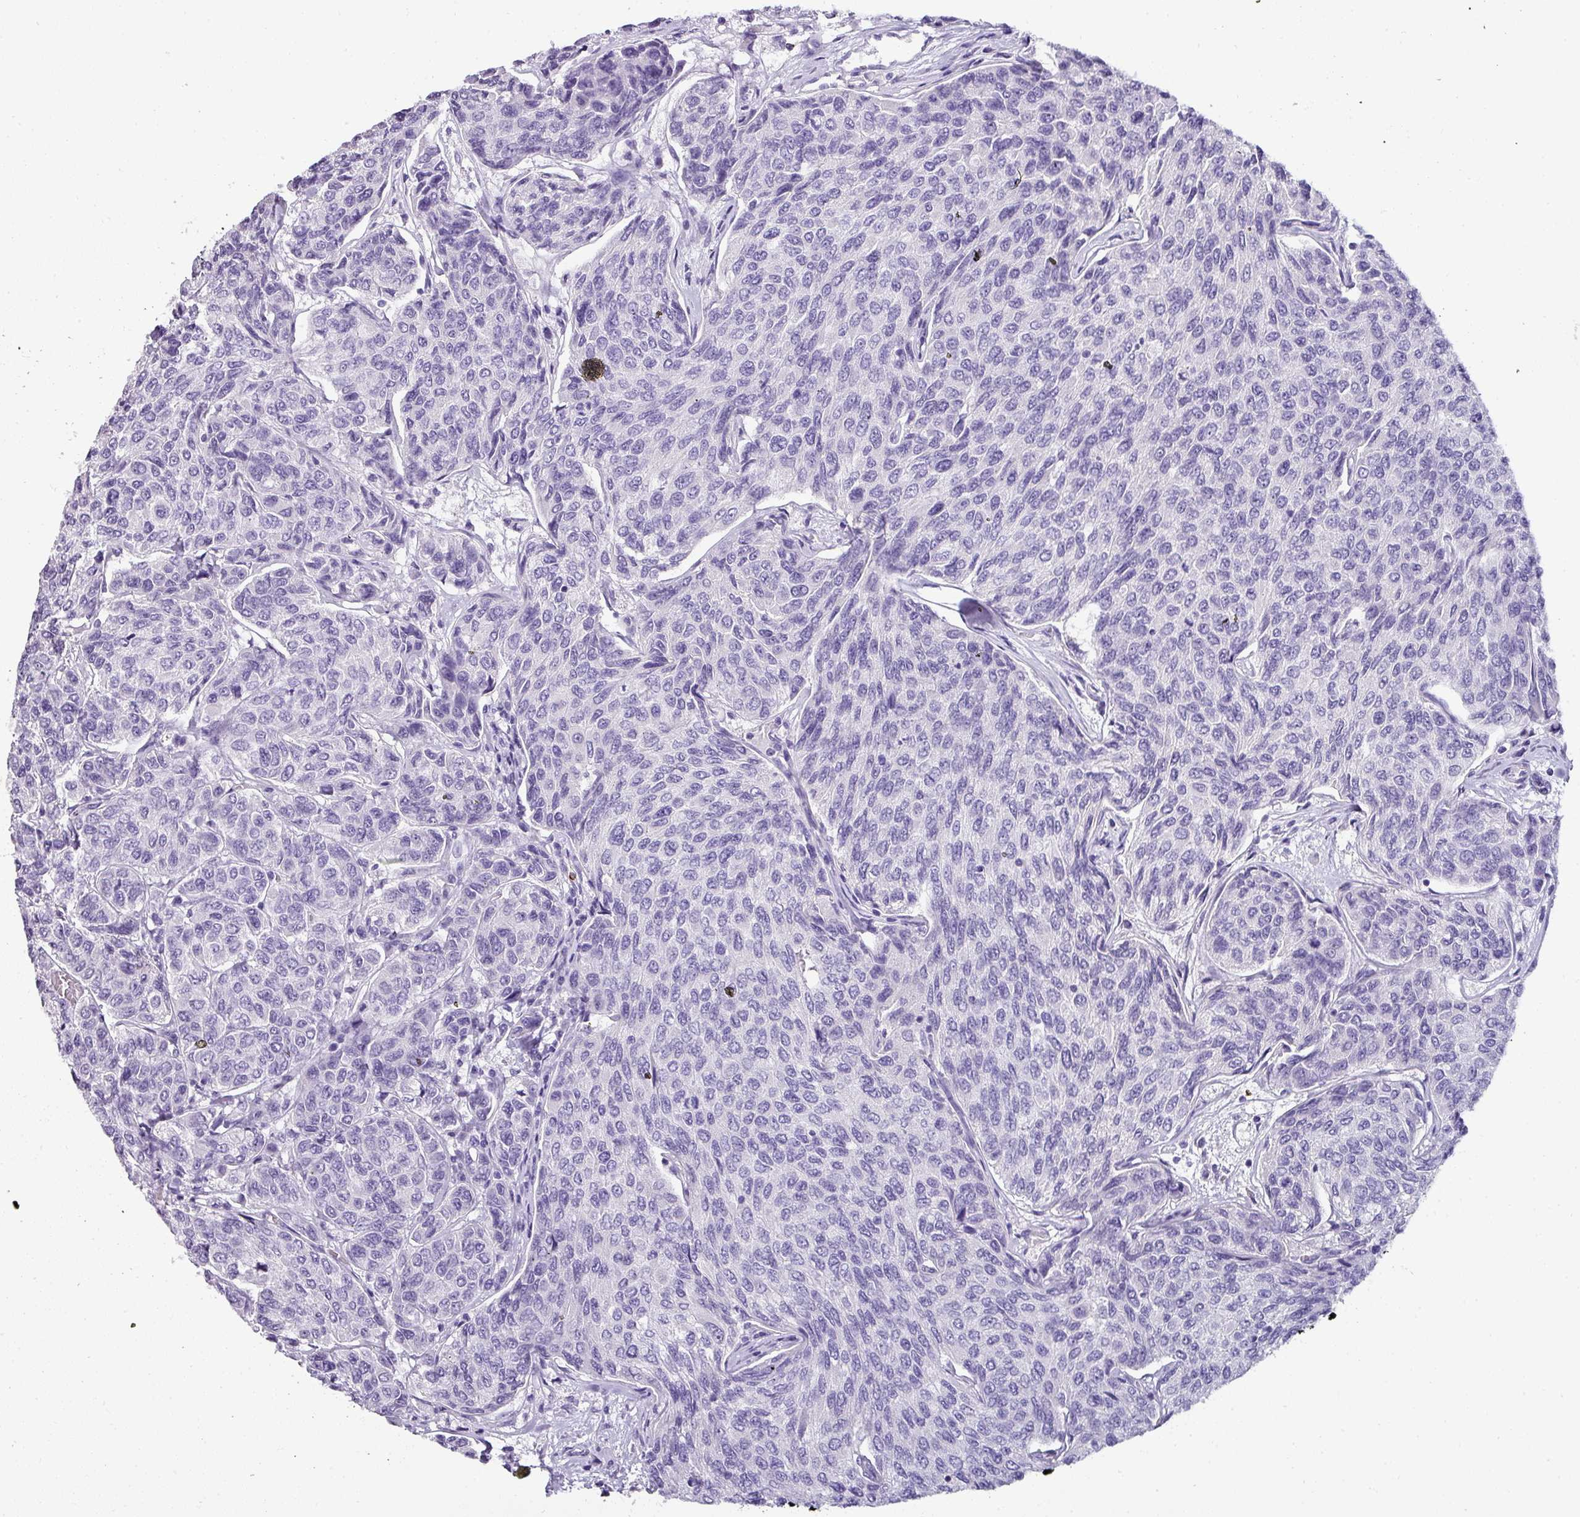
{"staining": {"intensity": "negative", "quantity": "none", "location": "none"}, "tissue": "breast cancer", "cell_type": "Tumor cells", "image_type": "cancer", "snomed": [{"axis": "morphology", "description": "Duct carcinoma"}, {"axis": "topography", "description": "Breast"}], "caption": "Protein analysis of intraductal carcinoma (breast) reveals no significant positivity in tumor cells.", "gene": "NAPSA", "patient": {"sex": "female", "age": 55}}